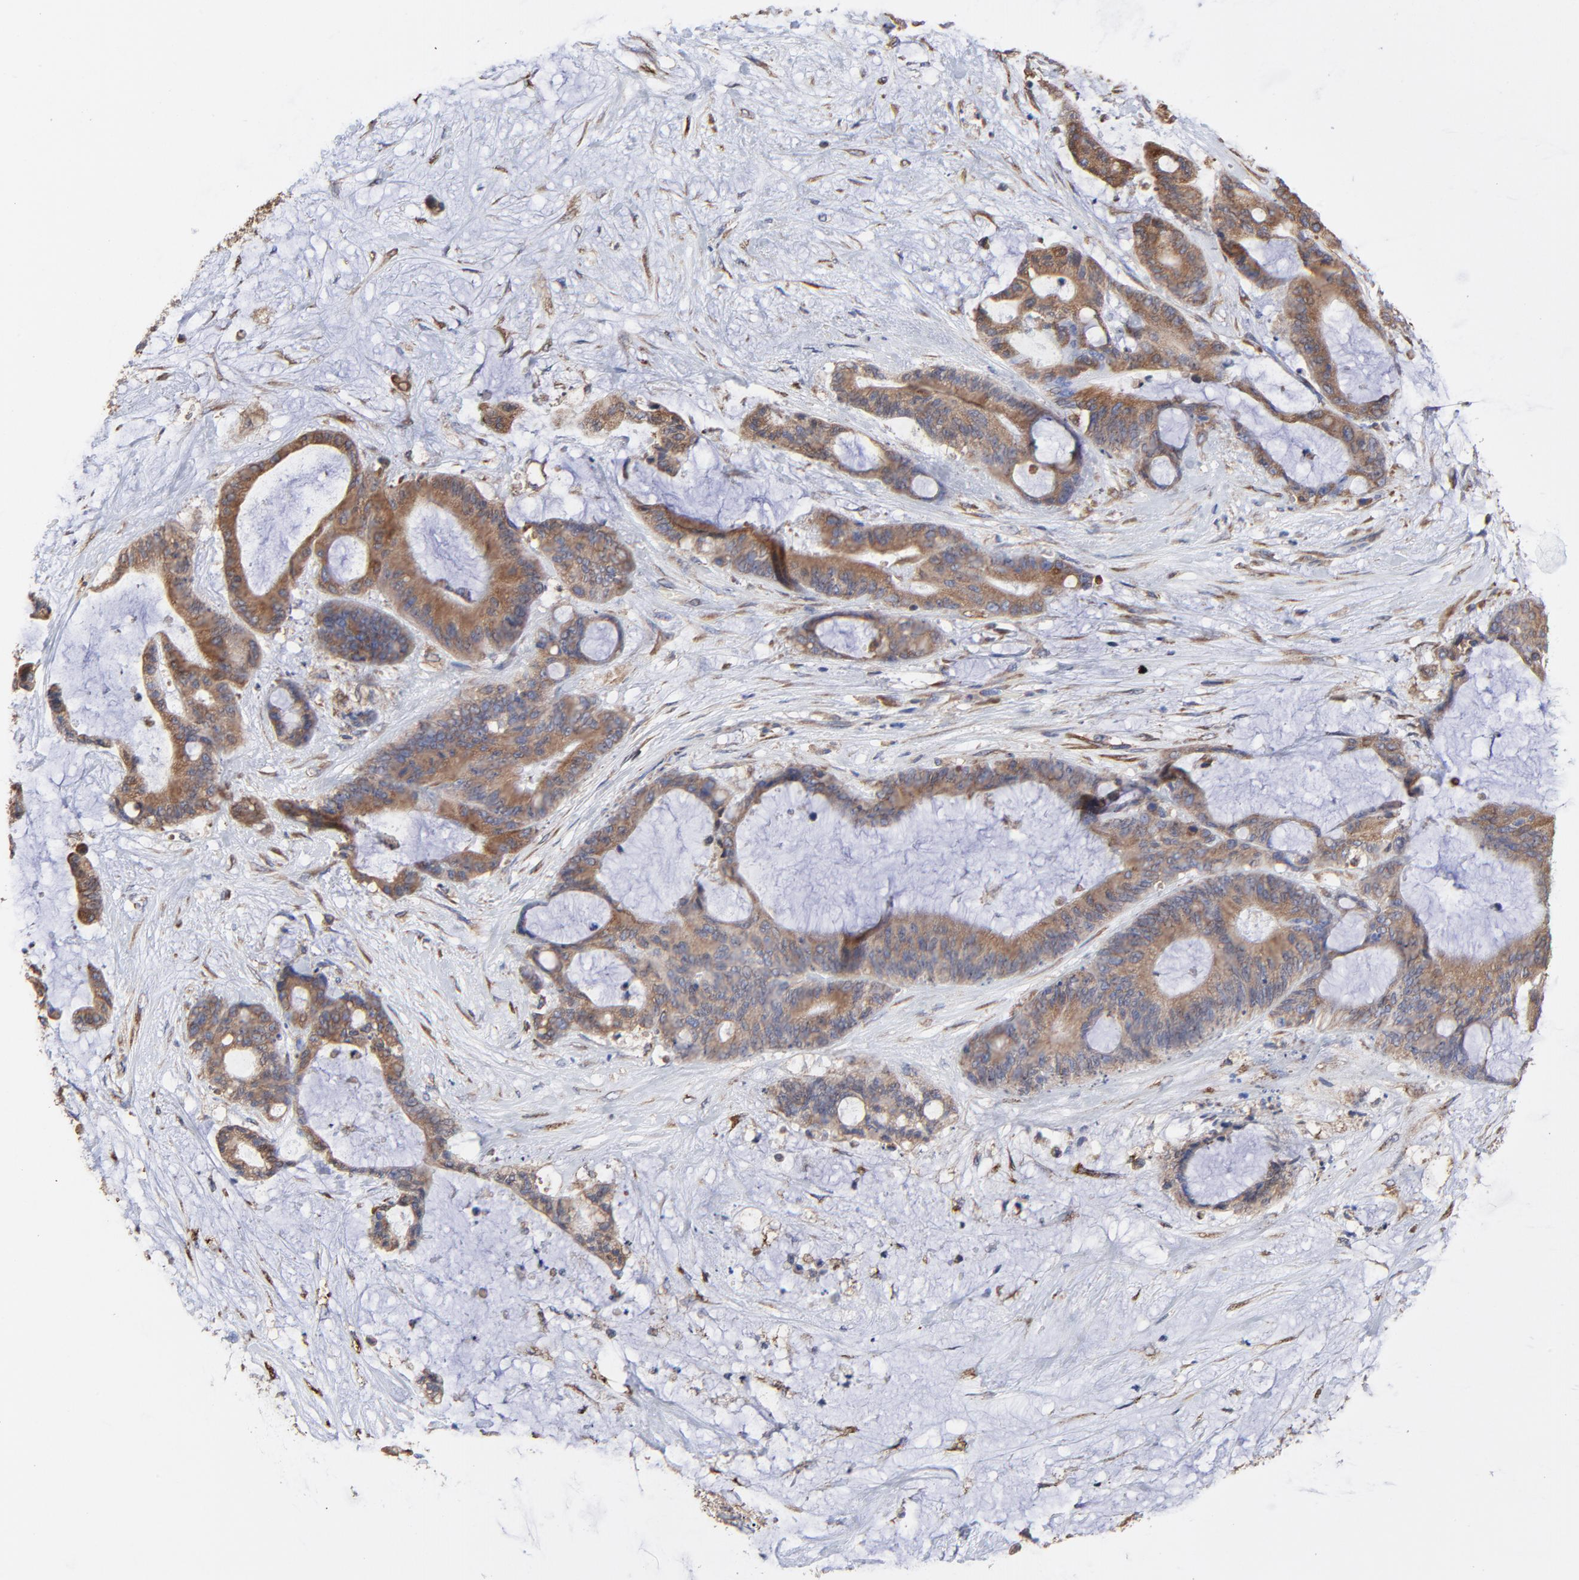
{"staining": {"intensity": "moderate", "quantity": ">75%", "location": "cytoplasmic/membranous"}, "tissue": "liver cancer", "cell_type": "Tumor cells", "image_type": "cancer", "snomed": [{"axis": "morphology", "description": "Cholangiocarcinoma"}, {"axis": "topography", "description": "Liver"}], "caption": "This is a micrograph of immunohistochemistry (IHC) staining of liver cholangiocarcinoma, which shows moderate positivity in the cytoplasmic/membranous of tumor cells.", "gene": "LMAN1", "patient": {"sex": "female", "age": 73}}